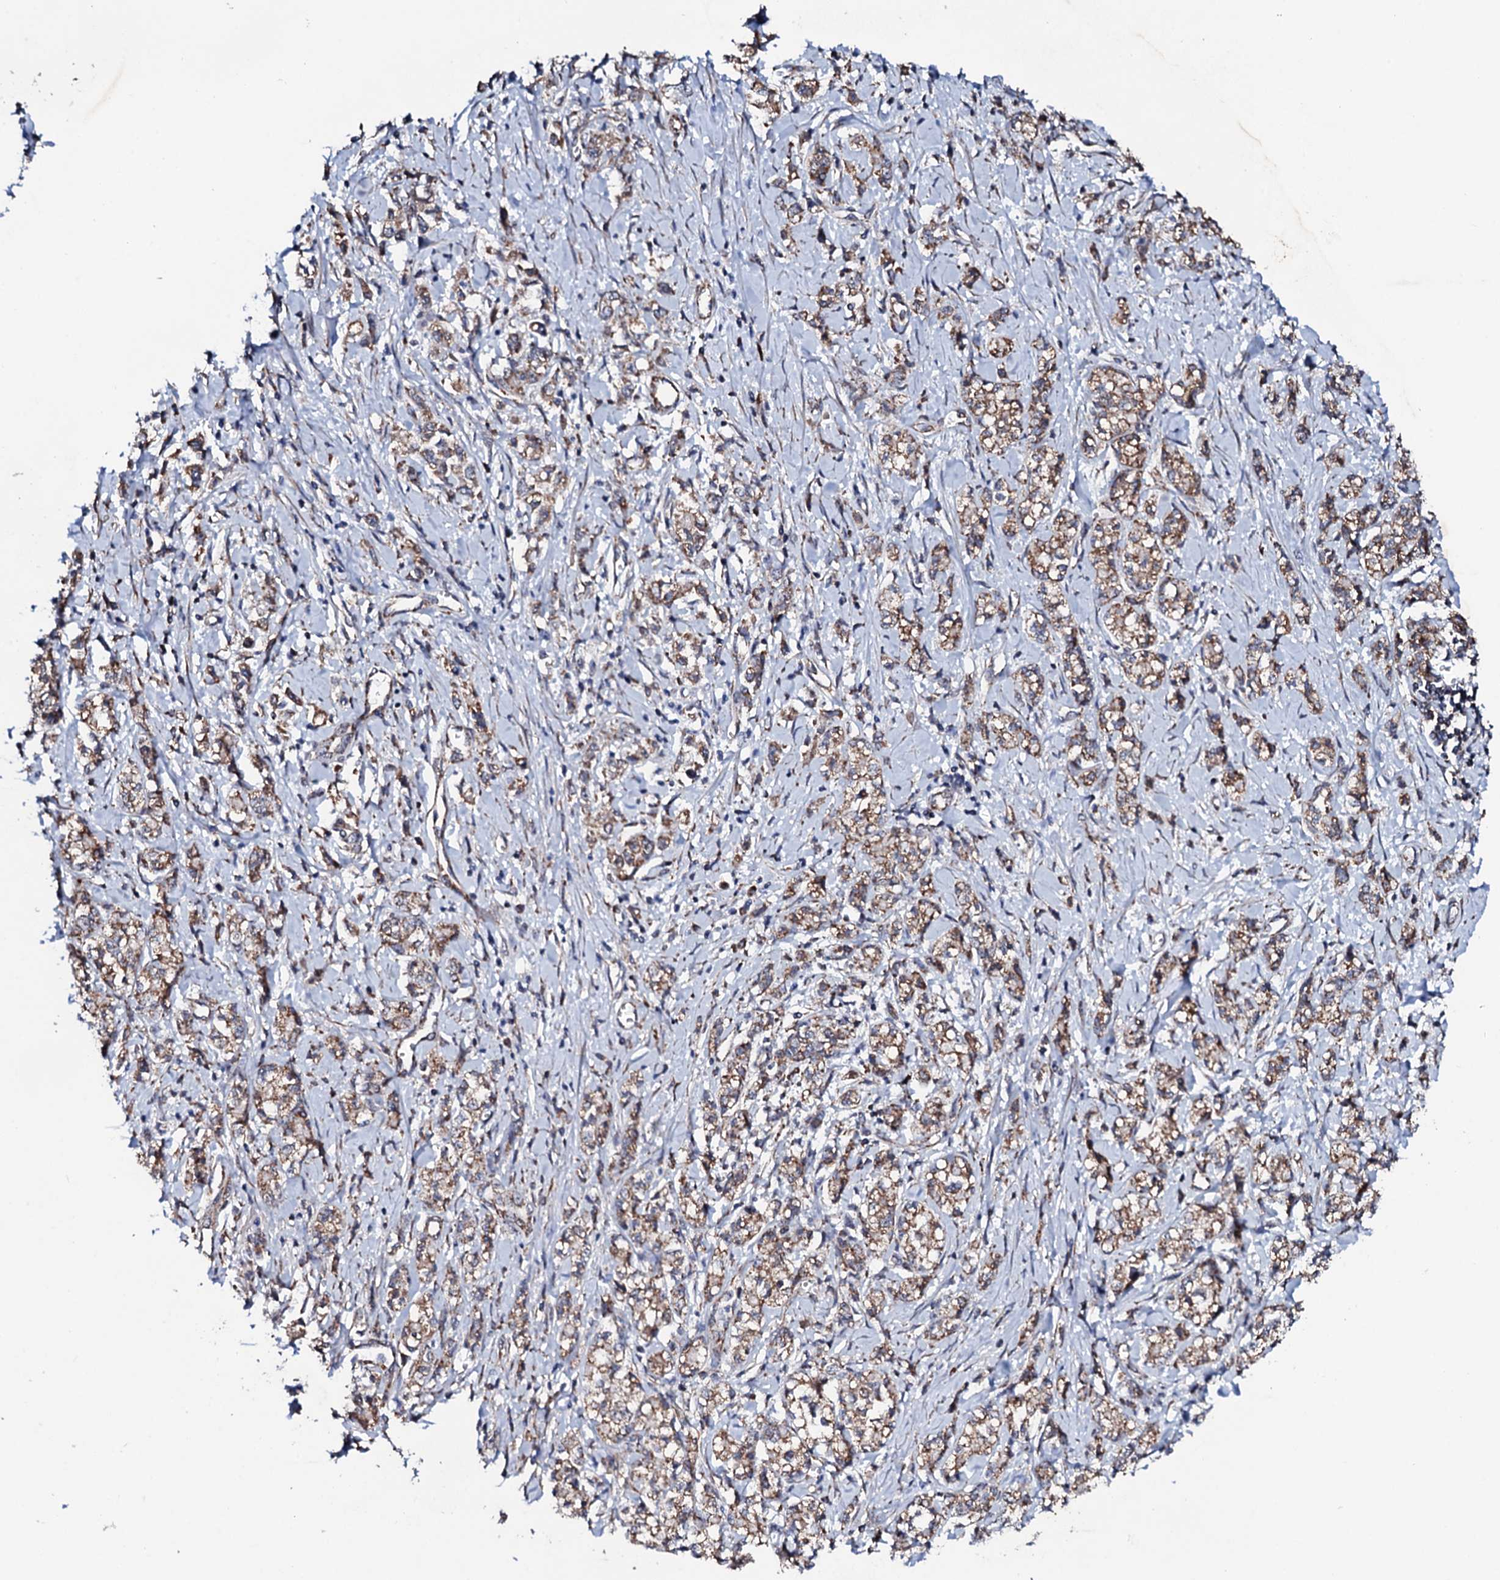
{"staining": {"intensity": "moderate", "quantity": ">75%", "location": "cytoplasmic/membranous"}, "tissue": "stomach cancer", "cell_type": "Tumor cells", "image_type": "cancer", "snomed": [{"axis": "morphology", "description": "Adenocarcinoma, NOS"}, {"axis": "topography", "description": "Stomach"}], "caption": "This image reveals stomach cancer (adenocarcinoma) stained with immunohistochemistry (IHC) to label a protein in brown. The cytoplasmic/membranous of tumor cells show moderate positivity for the protein. Nuclei are counter-stained blue.", "gene": "MTIF3", "patient": {"sex": "female", "age": 76}}